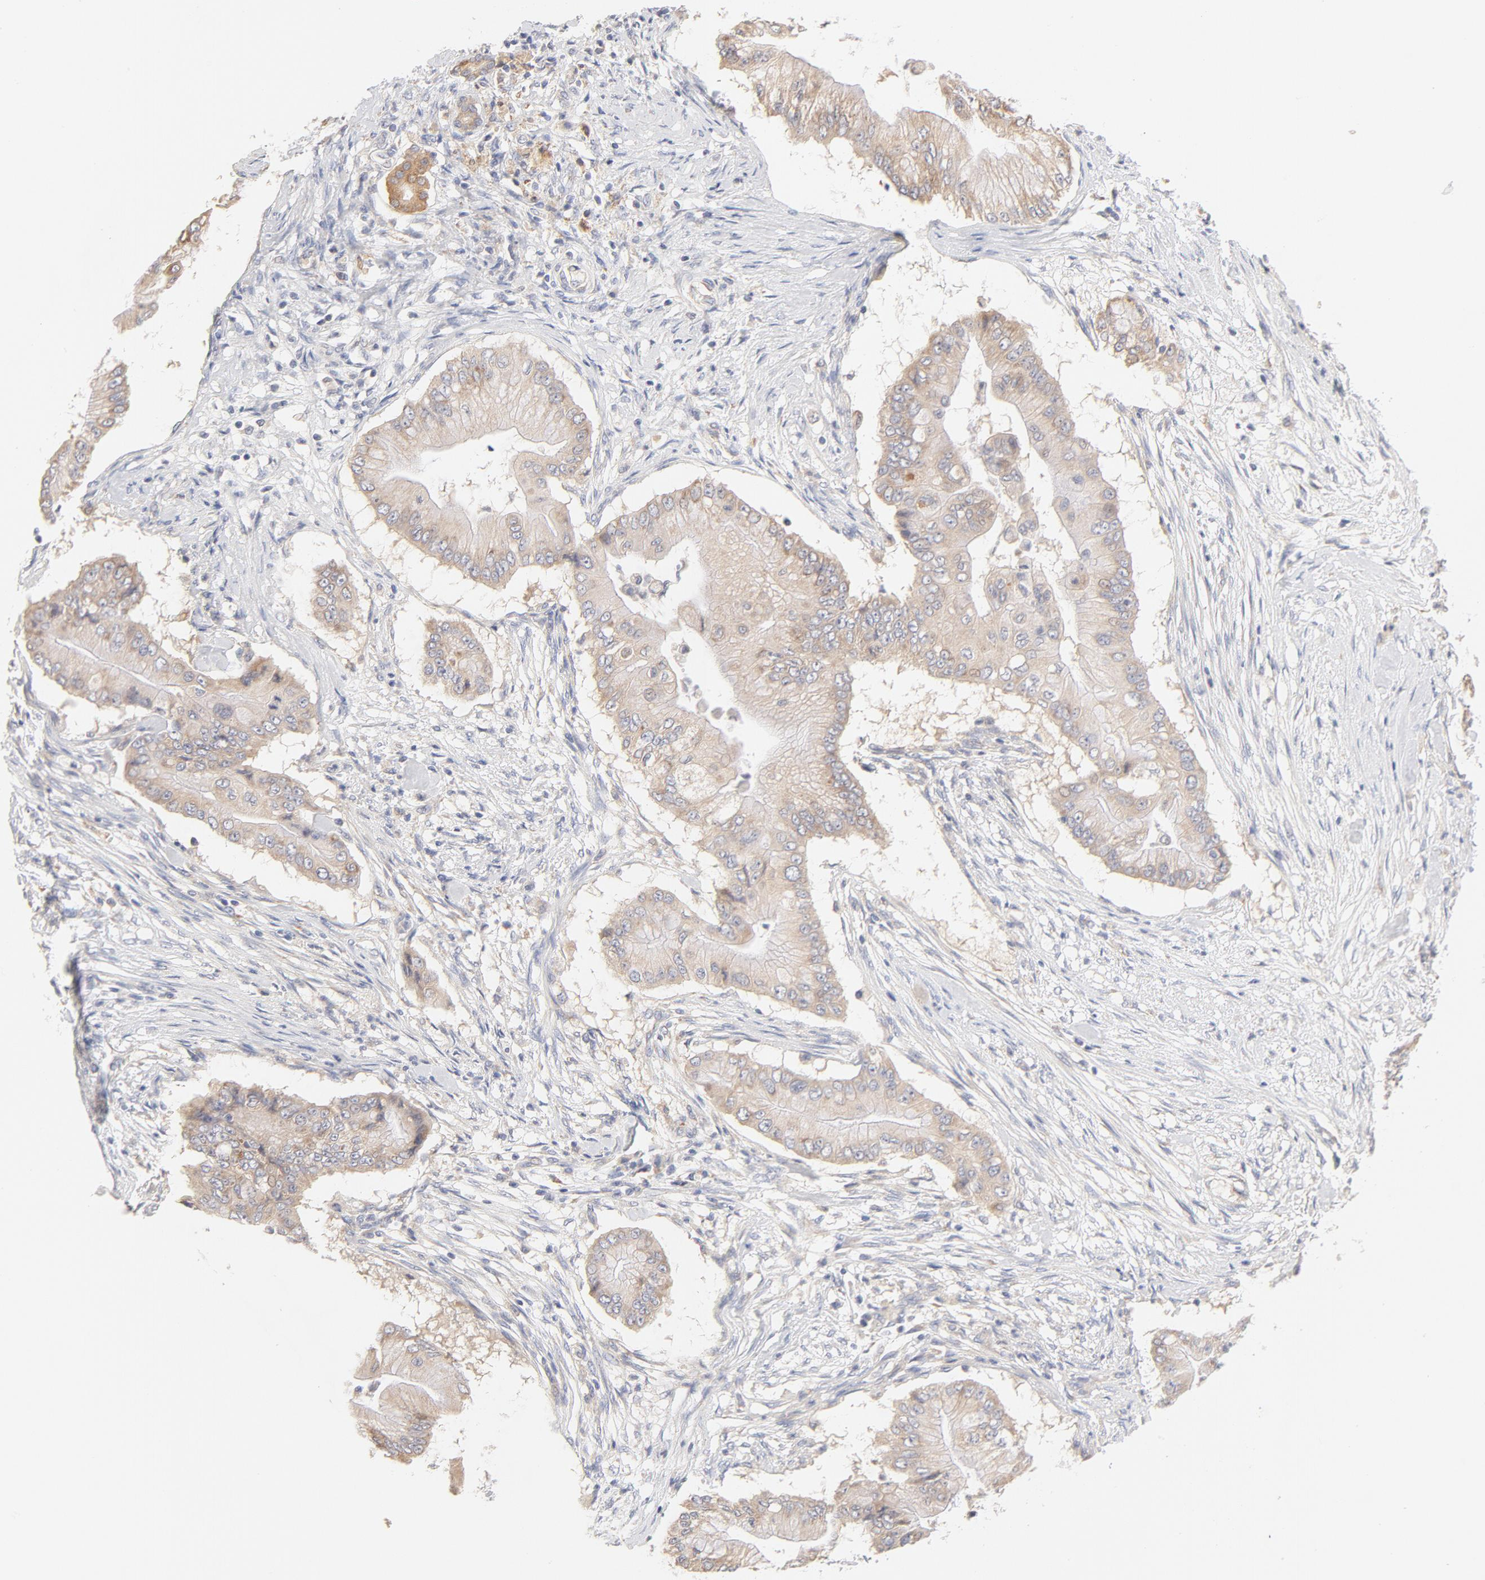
{"staining": {"intensity": "weak", "quantity": ">75%", "location": "cytoplasmic/membranous"}, "tissue": "pancreatic cancer", "cell_type": "Tumor cells", "image_type": "cancer", "snomed": [{"axis": "morphology", "description": "Adenocarcinoma, NOS"}, {"axis": "topography", "description": "Pancreas"}], "caption": "About >75% of tumor cells in human pancreatic cancer (adenocarcinoma) reveal weak cytoplasmic/membranous protein positivity as visualized by brown immunohistochemical staining.", "gene": "MTERF2", "patient": {"sex": "male", "age": 62}}